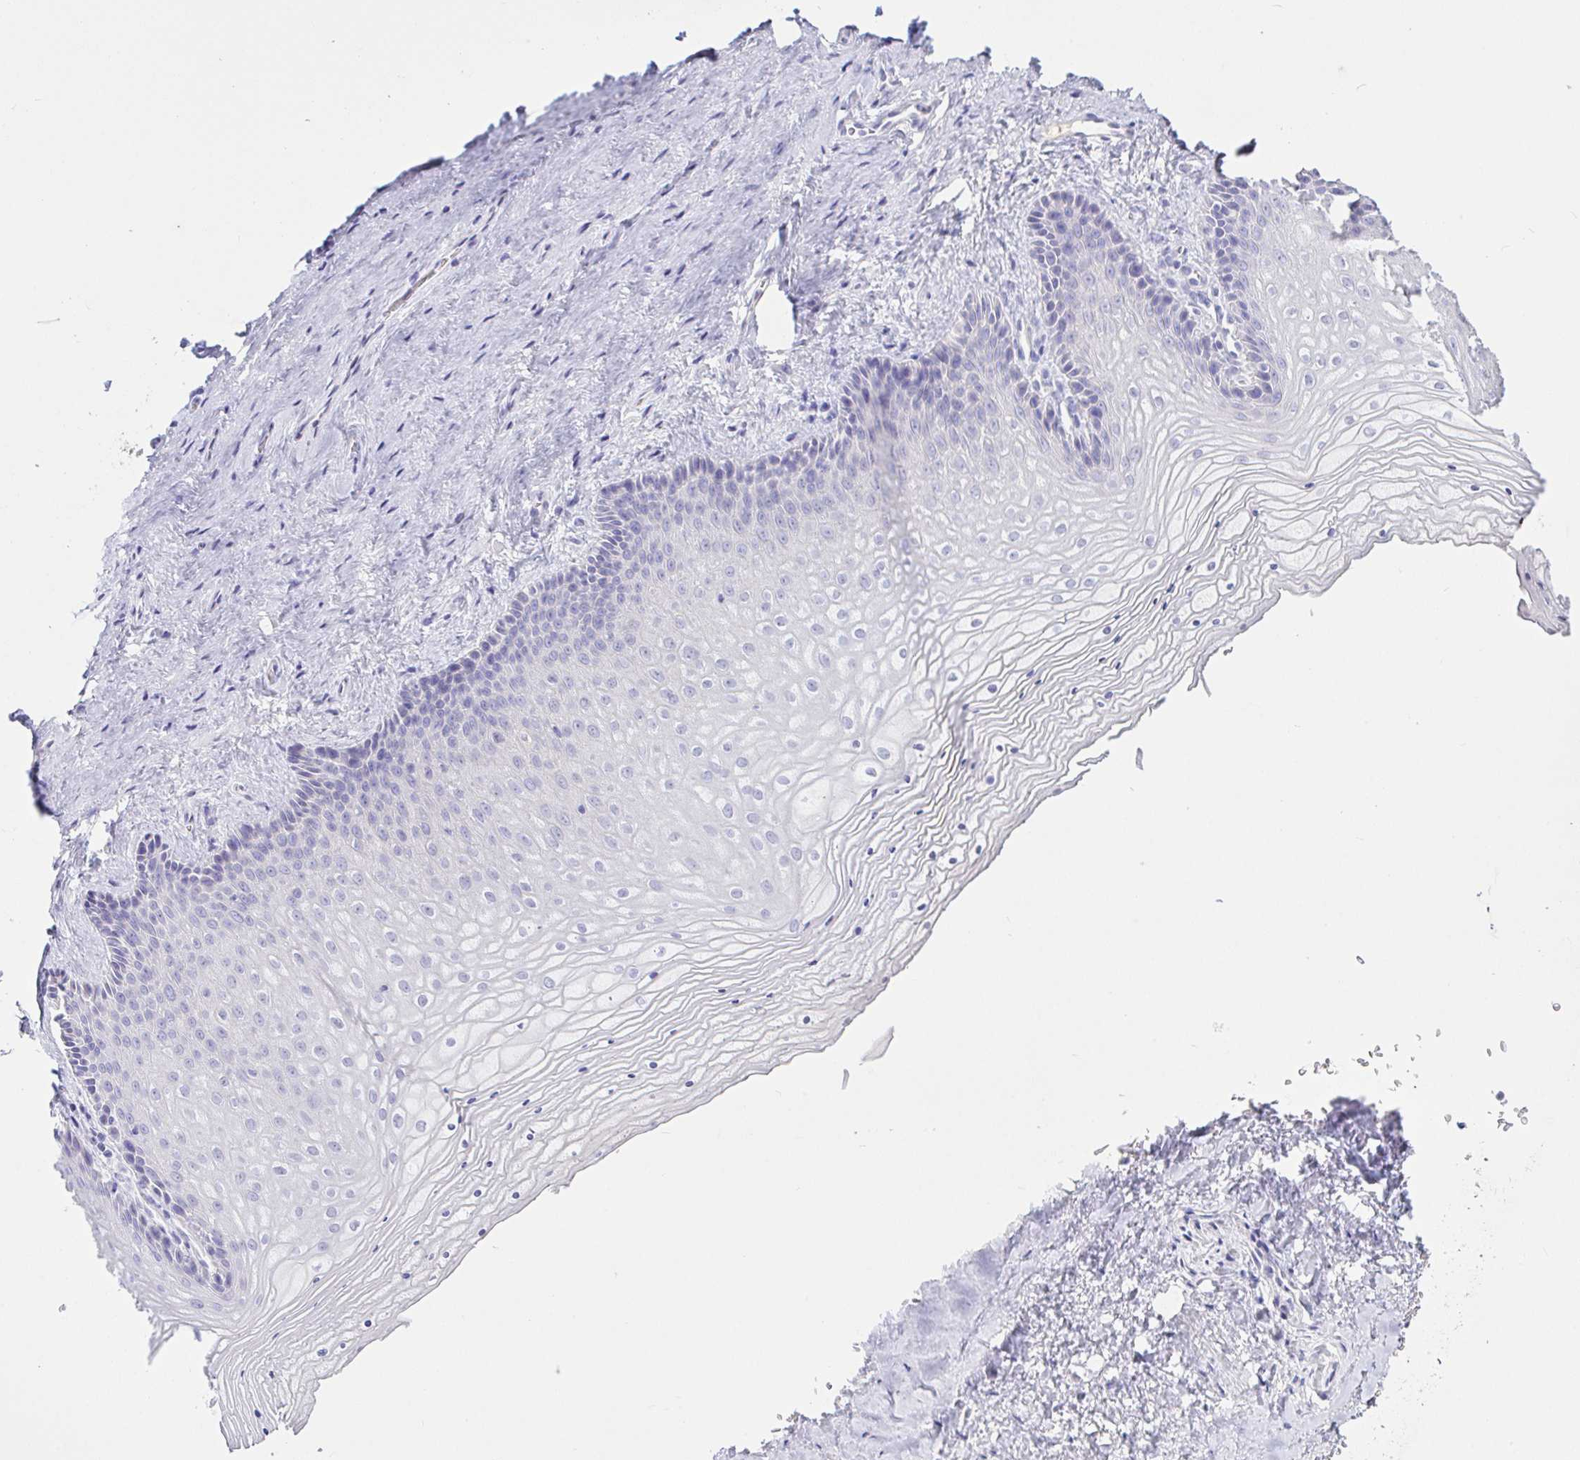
{"staining": {"intensity": "negative", "quantity": "none", "location": "none"}, "tissue": "vagina", "cell_type": "Squamous epithelial cells", "image_type": "normal", "snomed": [{"axis": "morphology", "description": "Normal tissue, NOS"}, {"axis": "topography", "description": "Vagina"}], "caption": "This histopathology image is of benign vagina stained with immunohistochemistry (IHC) to label a protein in brown with the nuclei are counter-stained blue. There is no staining in squamous epithelial cells.", "gene": "SAA2", "patient": {"sex": "female", "age": 45}}